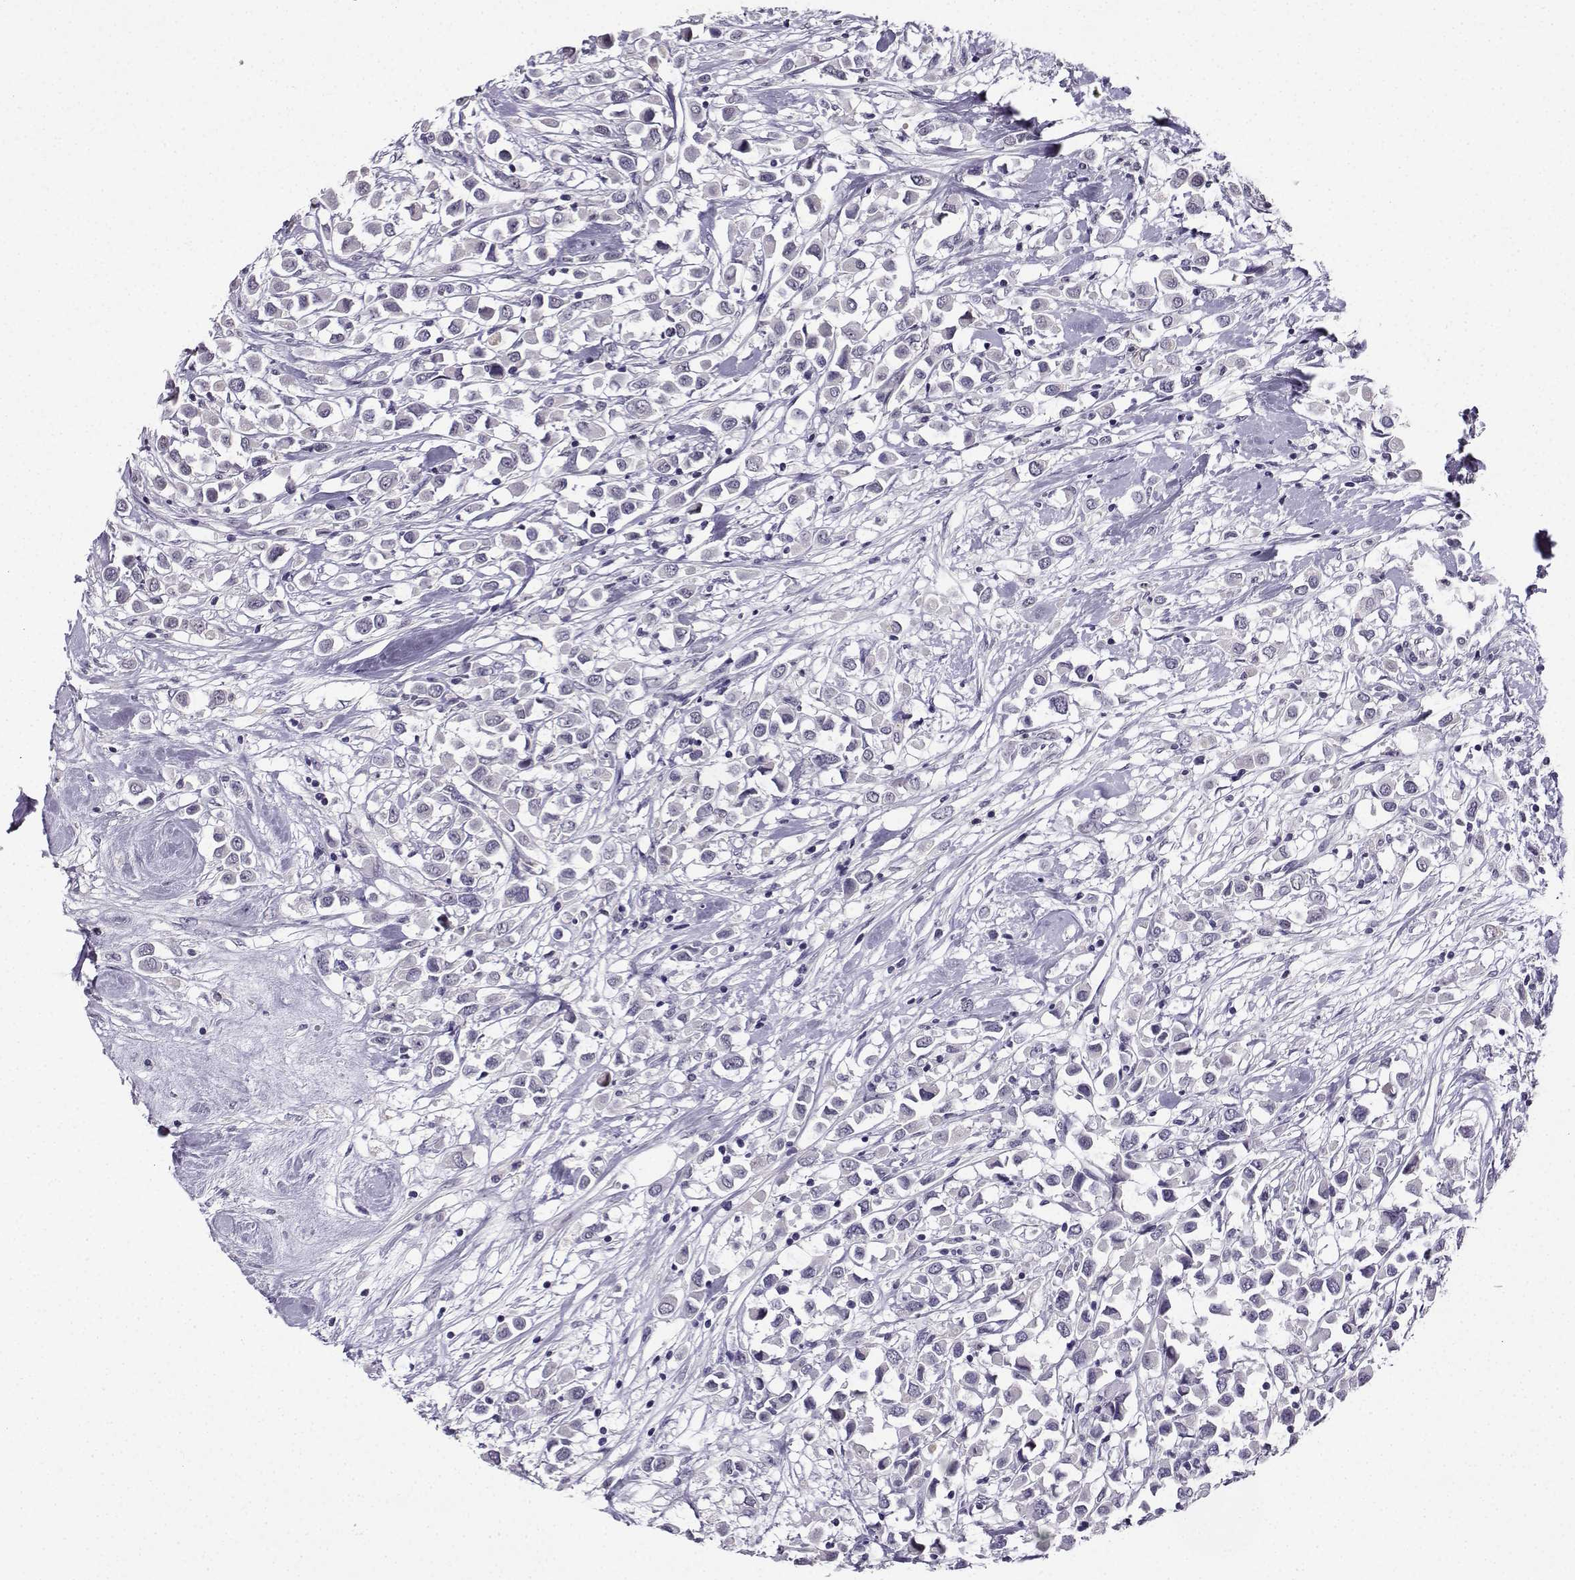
{"staining": {"intensity": "negative", "quantity": "none", "location": "none"}, "tissue": "breast cancer", "cell_type": "Tumor cells", "image_type": "cancer", "snomed": [{"axis": "morphology", "description": "Duct carcinoma"}, {"axis": "topography", "description": "Breast"}], "caption": "Tumor cells are negative for protein expression in human breast cancer.", "gene": "LRFN2", "patient": {"sex": "female", "age": 61}}